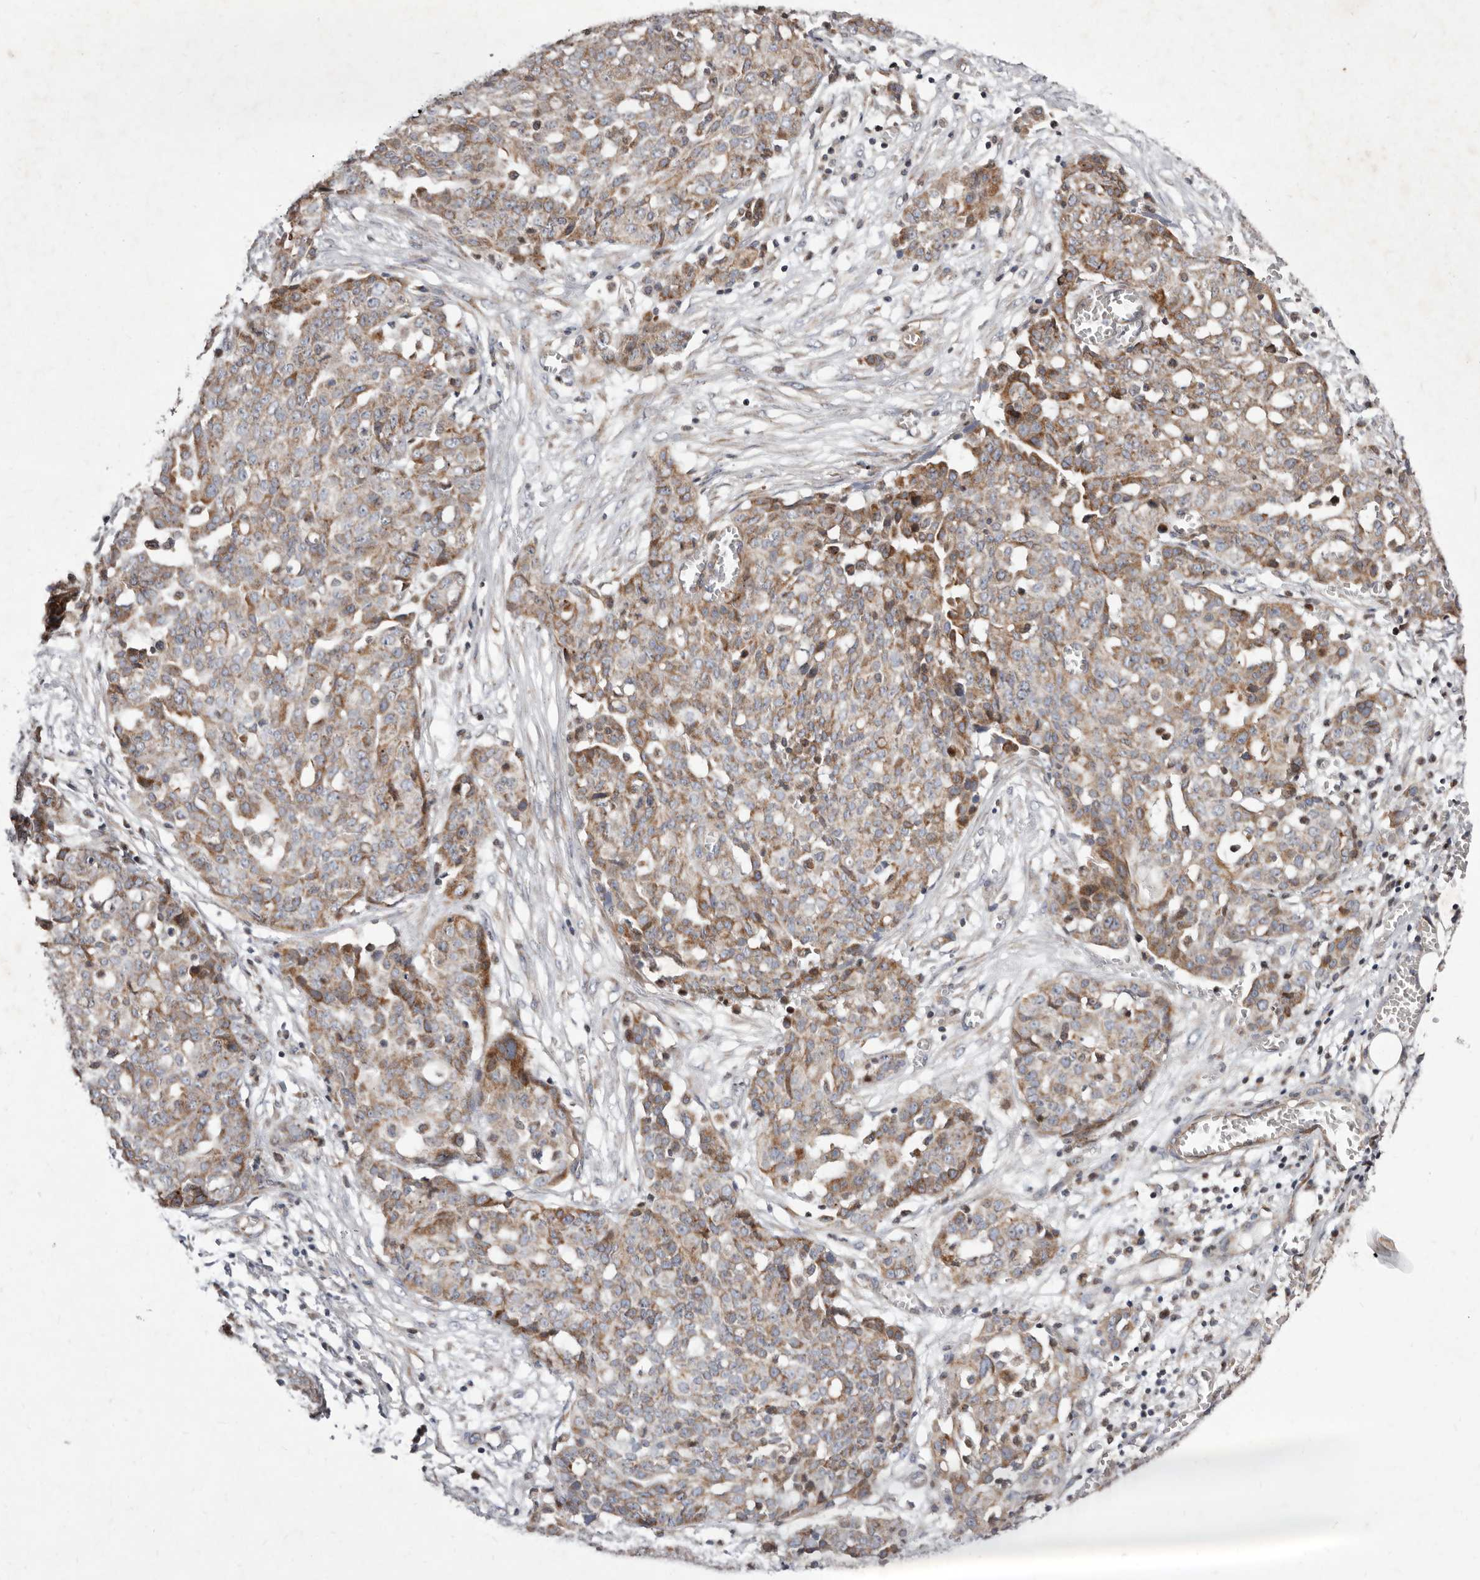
{"staining": {"intensity": "moderate", "quantity": ">75%", "location": "cytoplasmic/membranous"}, "tissue": "ovarian cancer", "cell_type": "Tumor cells", "image_type": "cancer", "snomed": [{"axis": "morphology", "description": "Cystadenocarcinoma, serous, NOS"}, {"axis": "topography", "description": "Soft tissue"}, {"axis": "topography", "description": "Ovary"}], "caption": "Protein expression analysis of human ovarian cancer (serous cystadenocarcinoma) reveals moderate cytoplasmic/membranous staining in about >75% of tumor cells.", "gene": "TIMM17B", "patient": {"sex": "female", "age": 57}}